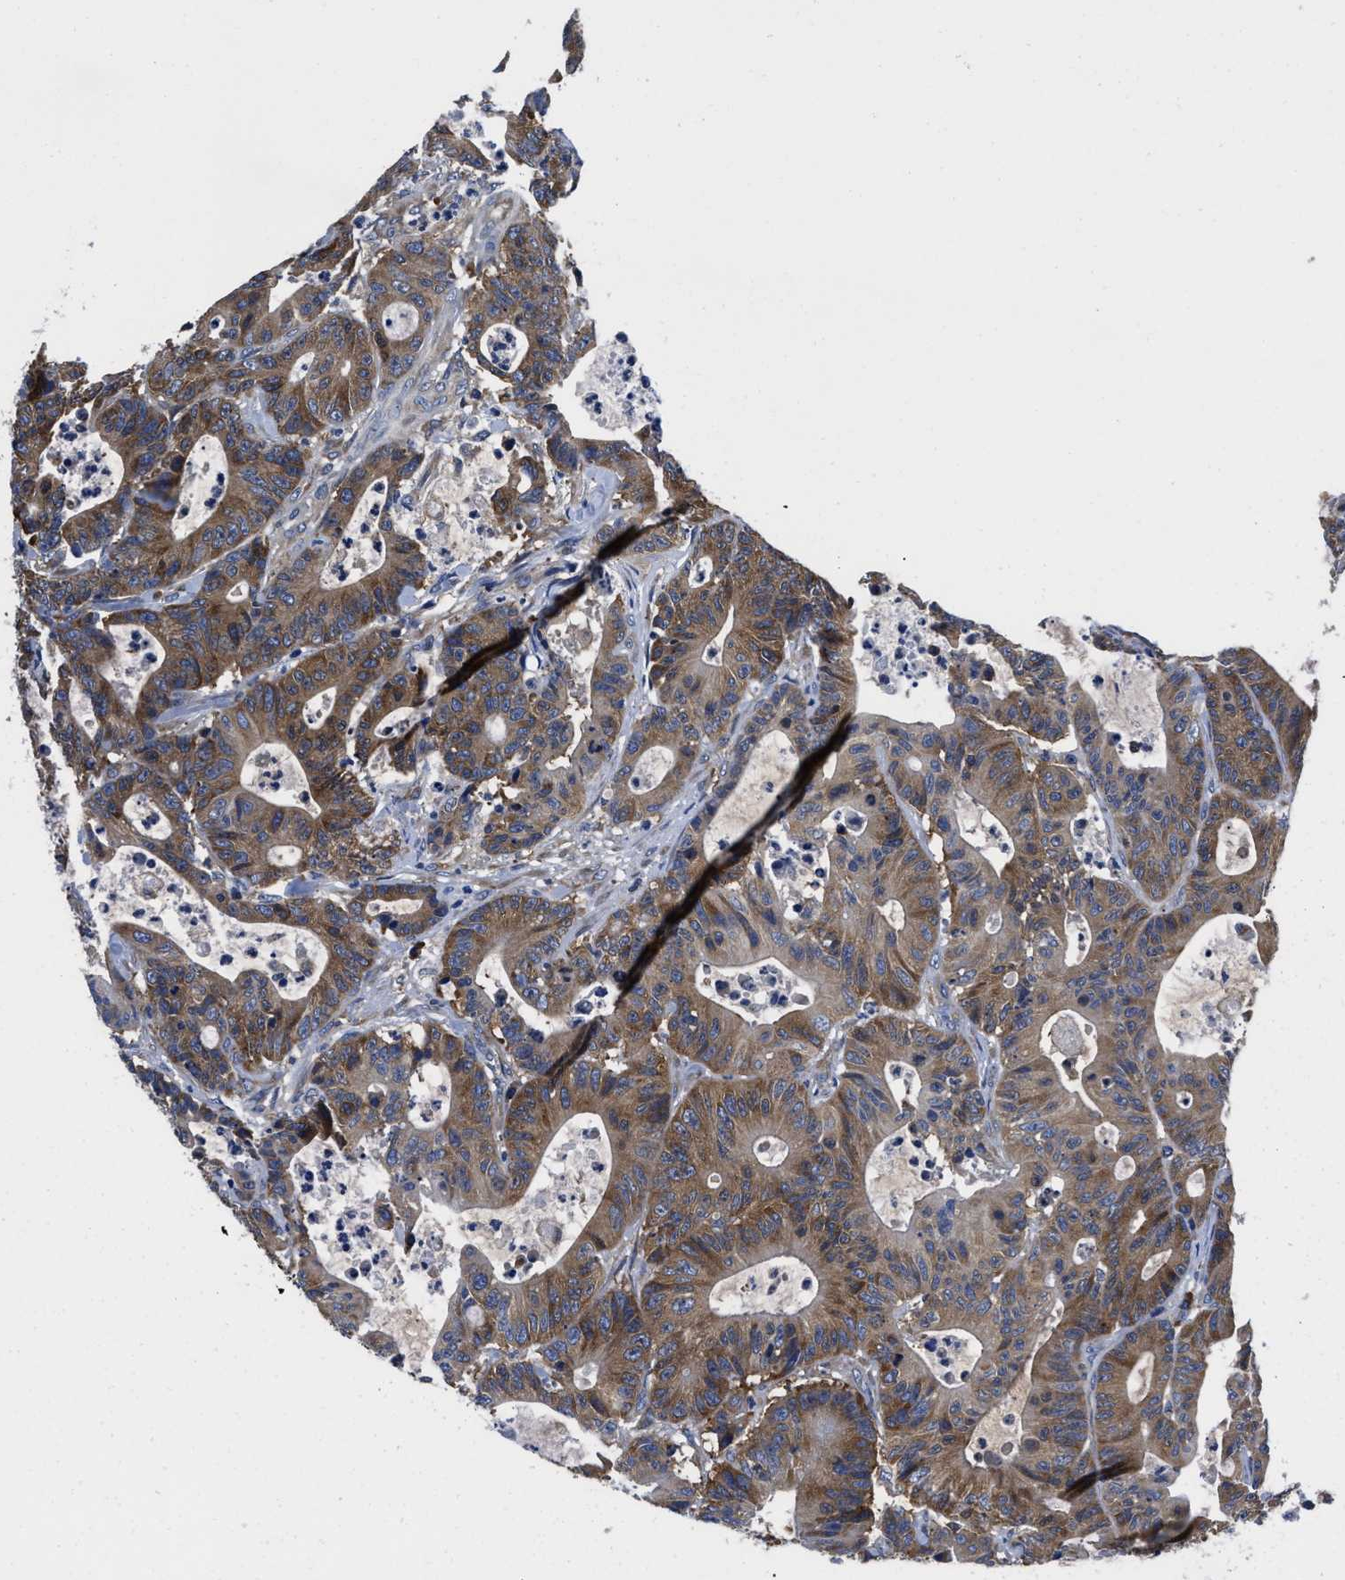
{"staining": {"intensity": "strong", "quantity": ">75%", "location": "cytoplasmic/membranous"}, "tissue": "colorectal cancer", "cell_type": "Tumor cells", "image_type": "cancer", "snomed": [{"axis": "morphology", "description": "Adenocarcinoma, NOS"}, {"axis": "topography", "description": "Colon"}], "caption": "Tumor cells exhibit high levels of strong cytoplasmic/membranous expression in about >75% of cells in human colorectal cancer (adenocarcinoma).", "gene": "YARS1", "patient": {"sex": "female", "age": 84}}